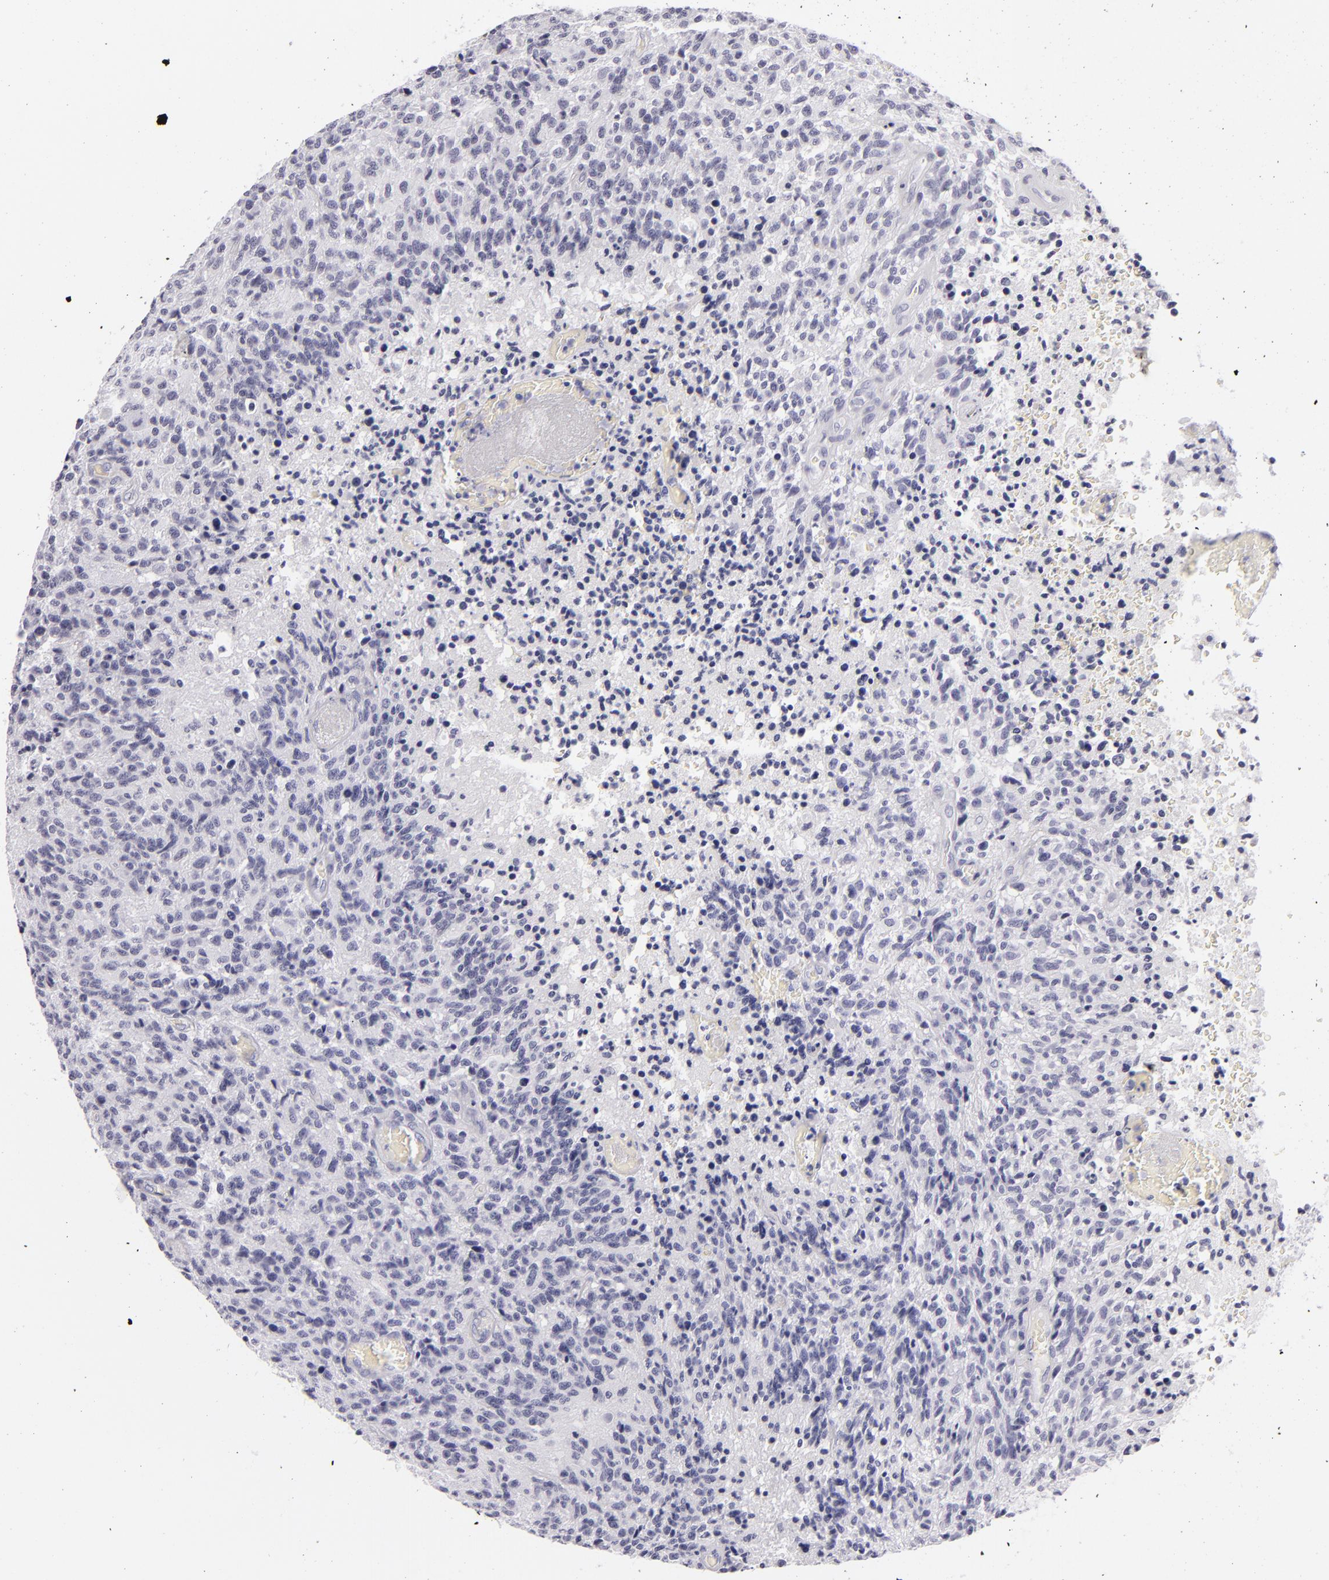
{"staining": {"intensity": "negative", "quantity": "none", "location": "none"}, "tissue": "glioma", "cell_type": "Tumor cells", "image_type": "cancer", "snomed": [{"axis": "morphology", "description": "Glioma, malignant, High grade"}, {"axis": "topography", "description": "Brain"}], "caption": "This is an immunohistochemistry (IHC) micrograph of malignant glioma (high-grade). There is no expression in tumor cells.", "gene": "VIL1", "patient": {"sex": "male", "age": 36}}